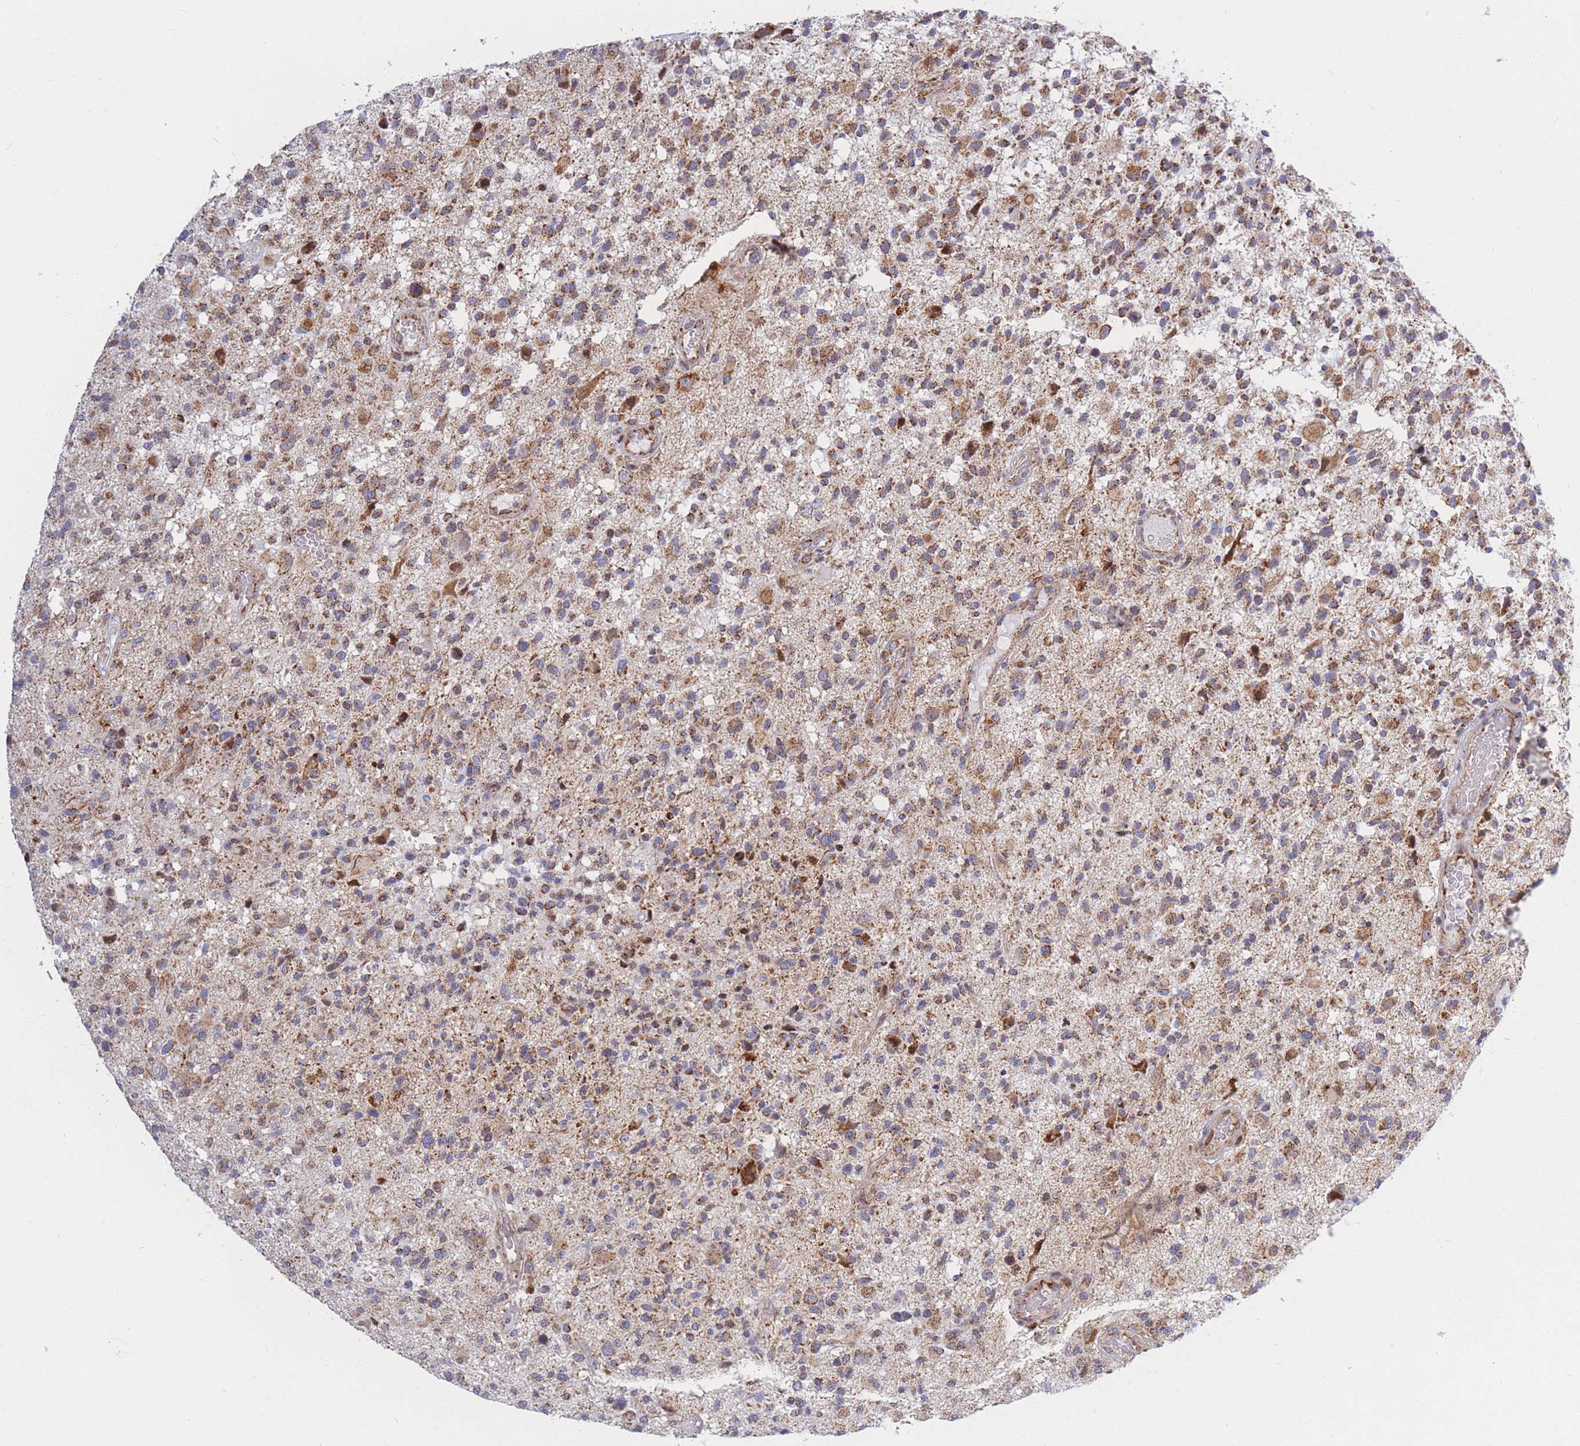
{"staining": {"intensity": "moderate", "quantity": ">75%", "location": "cytoplasmic/membranous"}, "tissue": "glioma", "cell_type": "Tumor cells", "image_type": "cancer", "snomed": [{"axis": "morphology", "description": "Glioma, malignant, High grade"}, {"axis": "morphology", "description": "Glioblastoma, NOS"}, {"axis": "topography", "description": "Brain"}], "caption": "Malignant glioma (high-grade) was stained to show a protein in brown. There is medium levels of moderate cytoplasmic/membranous staining in about >75% of tumor cells. The staining was performed using DAB (3,3'-diaminobenzidine), with brown indicating positive protein expression. Nuclei are stained blue with hematoxylin.", "gene": "MOB4", "patient": {"sex": "male", "age": 60}}